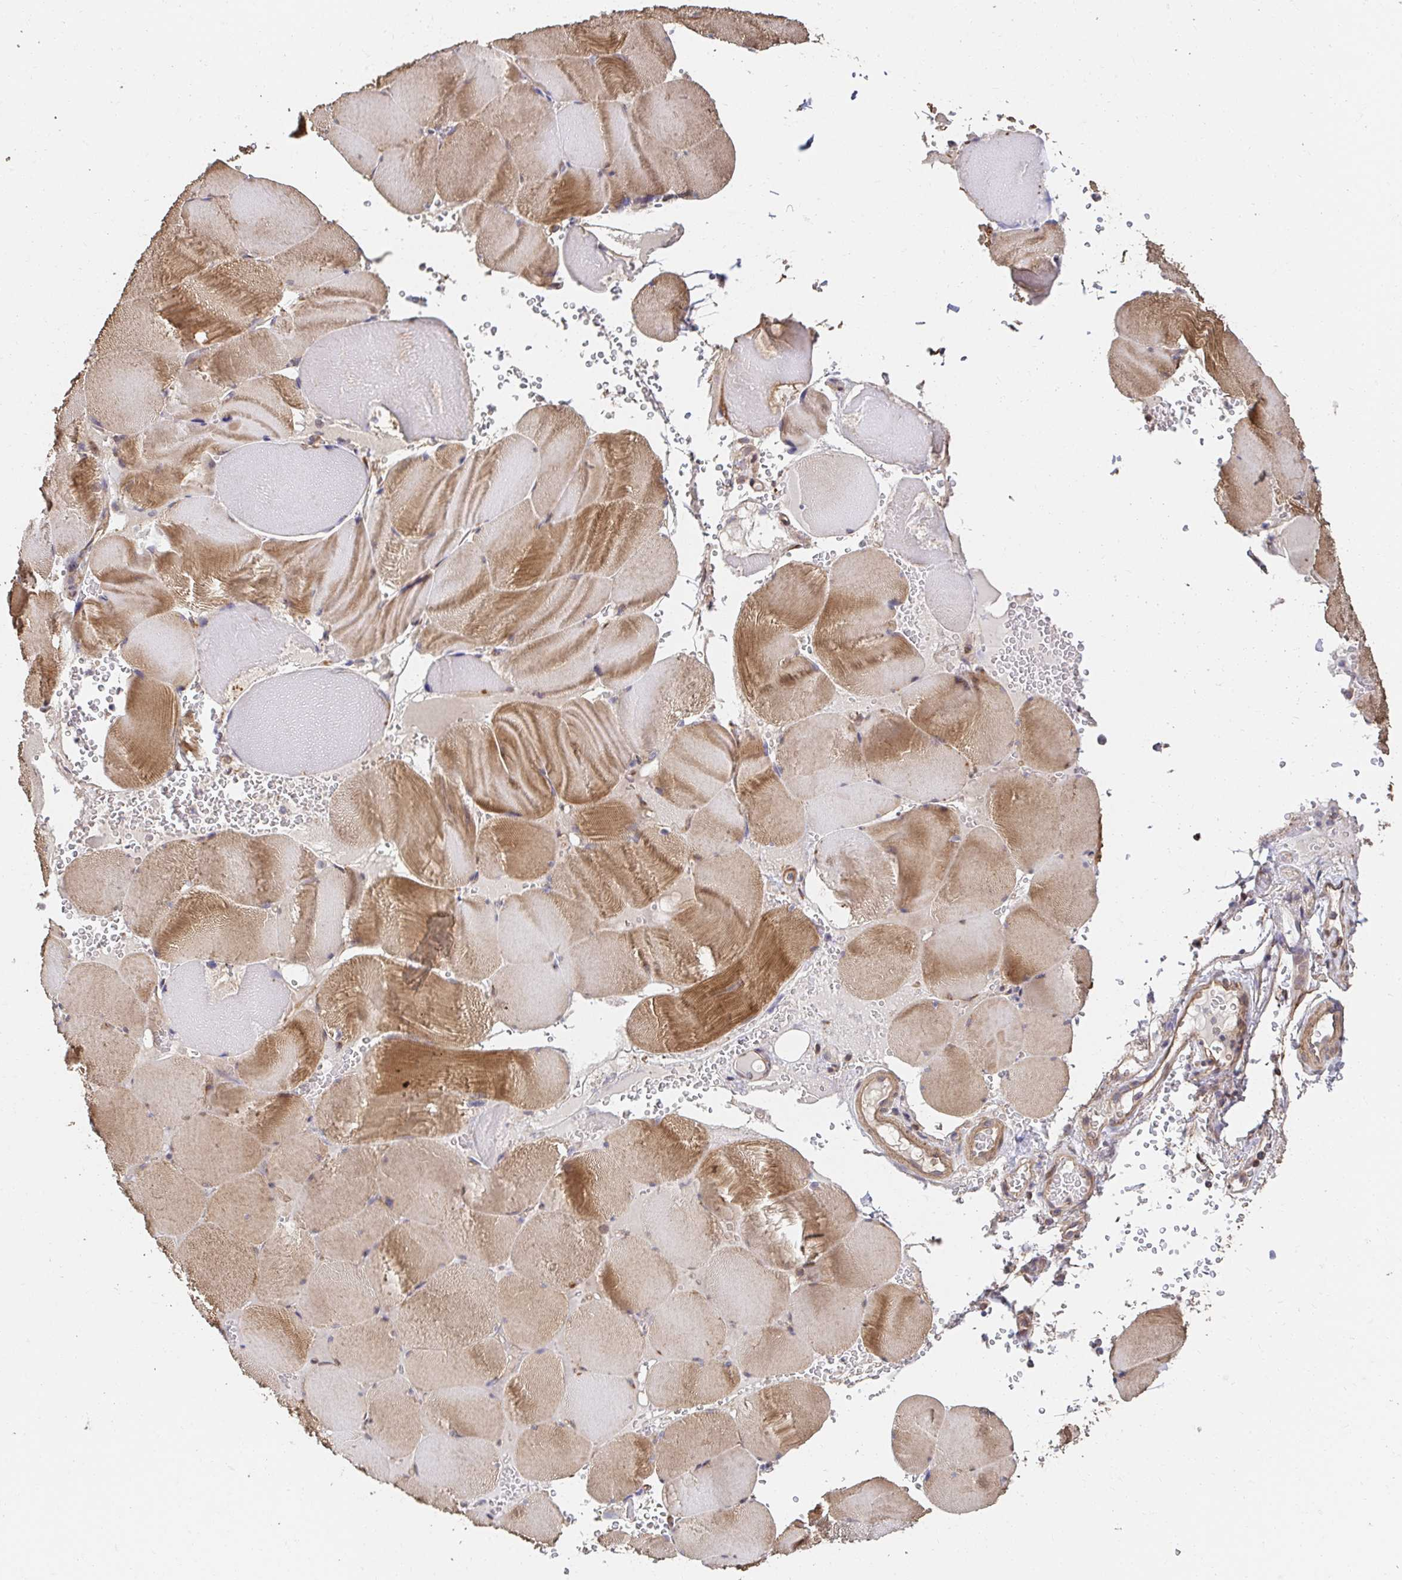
{"staining": {"intensity": "moderate", "quantity": ">75%", "location": "cytoplasmic/membranous"}, "tissue": "skeletal muscle", "cell_type": "Myocytes", "image_type": "normal", "snomed": [{"axis": "morphology", "description": "Normal tissue, NOS"}, {"axis": "topography", "description": "Skeletal muscle"}, {"axis": "topography", "description": "Head-Neck"}], "caption": "Myocytes exhibit moderate cytoplasmic/membranous expression in approximately >75% of cells in normal skeletal muscle.", "gene": "APBB1", "patient": {"sex": "male", "age": 66}}